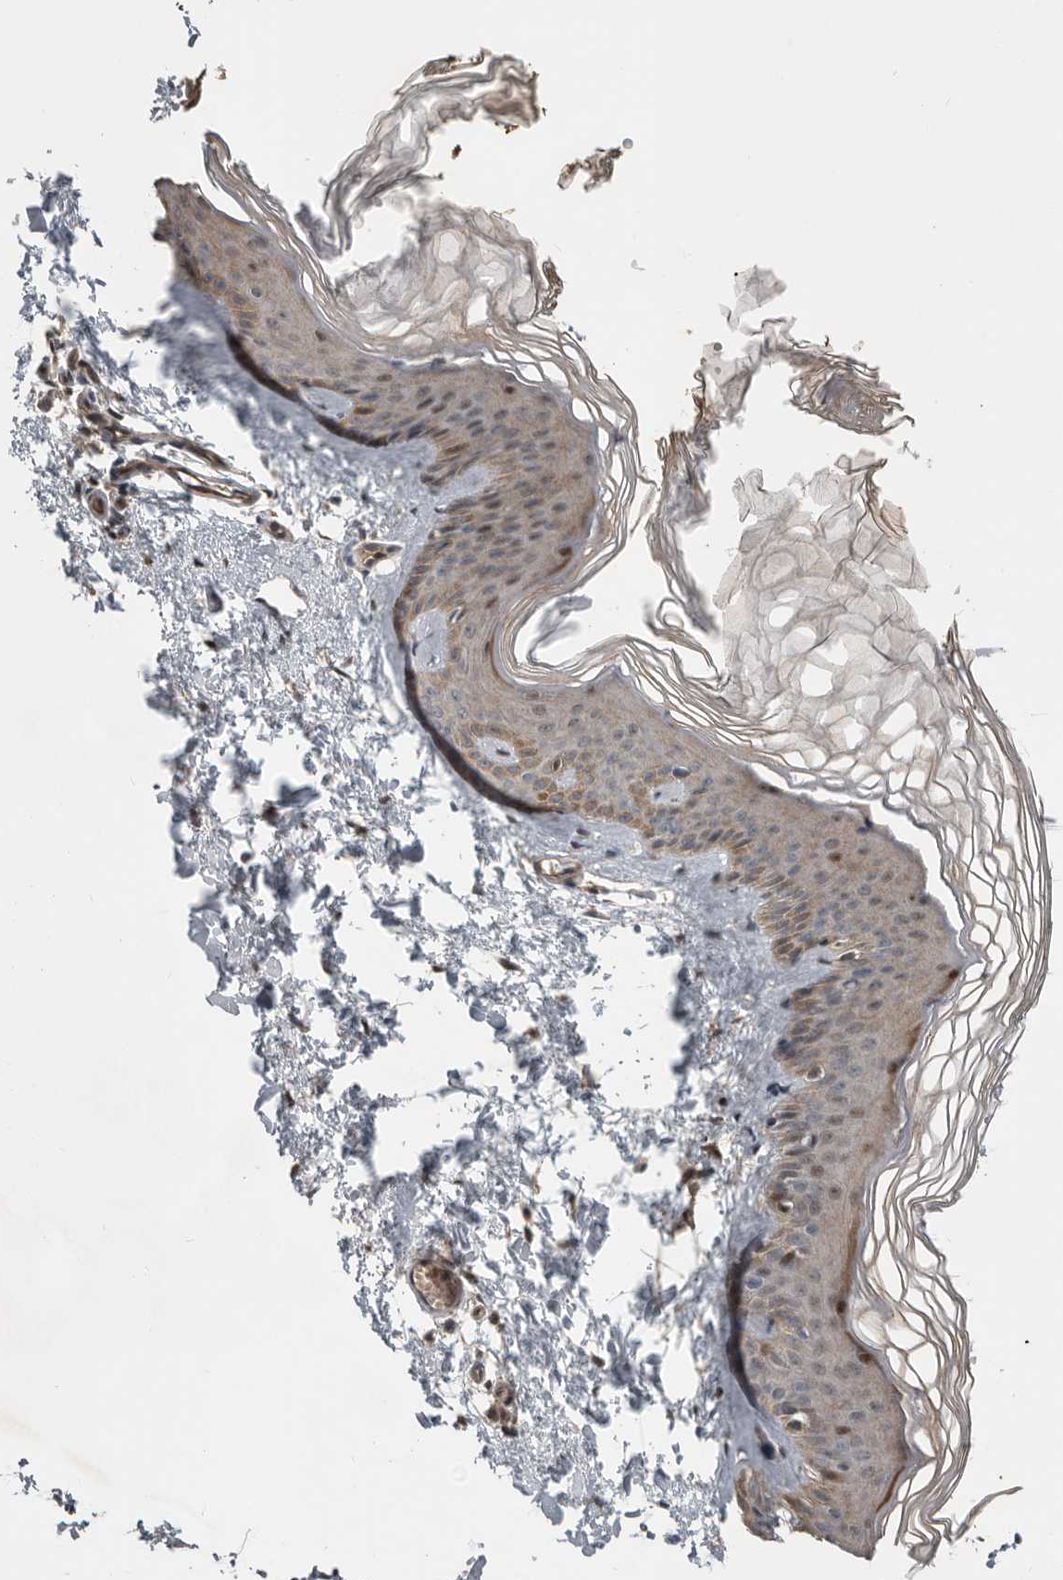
{"staining": {"intensity": "weak", "quantity": ">75%", "location": "cytoplasmic/membranous"}, "tissue": "skin", "cell_type": "Fibroblasts", "image_type": "normal", "snomed": [{"axis": "morphology", "description": "Normal tissue, NOS"}, {"axis": "topography", "description": "Skin"}], "caption": "Weak cytoplasmic/membranous staining for a protein is present in about >75% of fibroblasts of unremarkable skin using IHC.", "gene": "YOD1", "patient": {"sex": "female", "age": 27}}